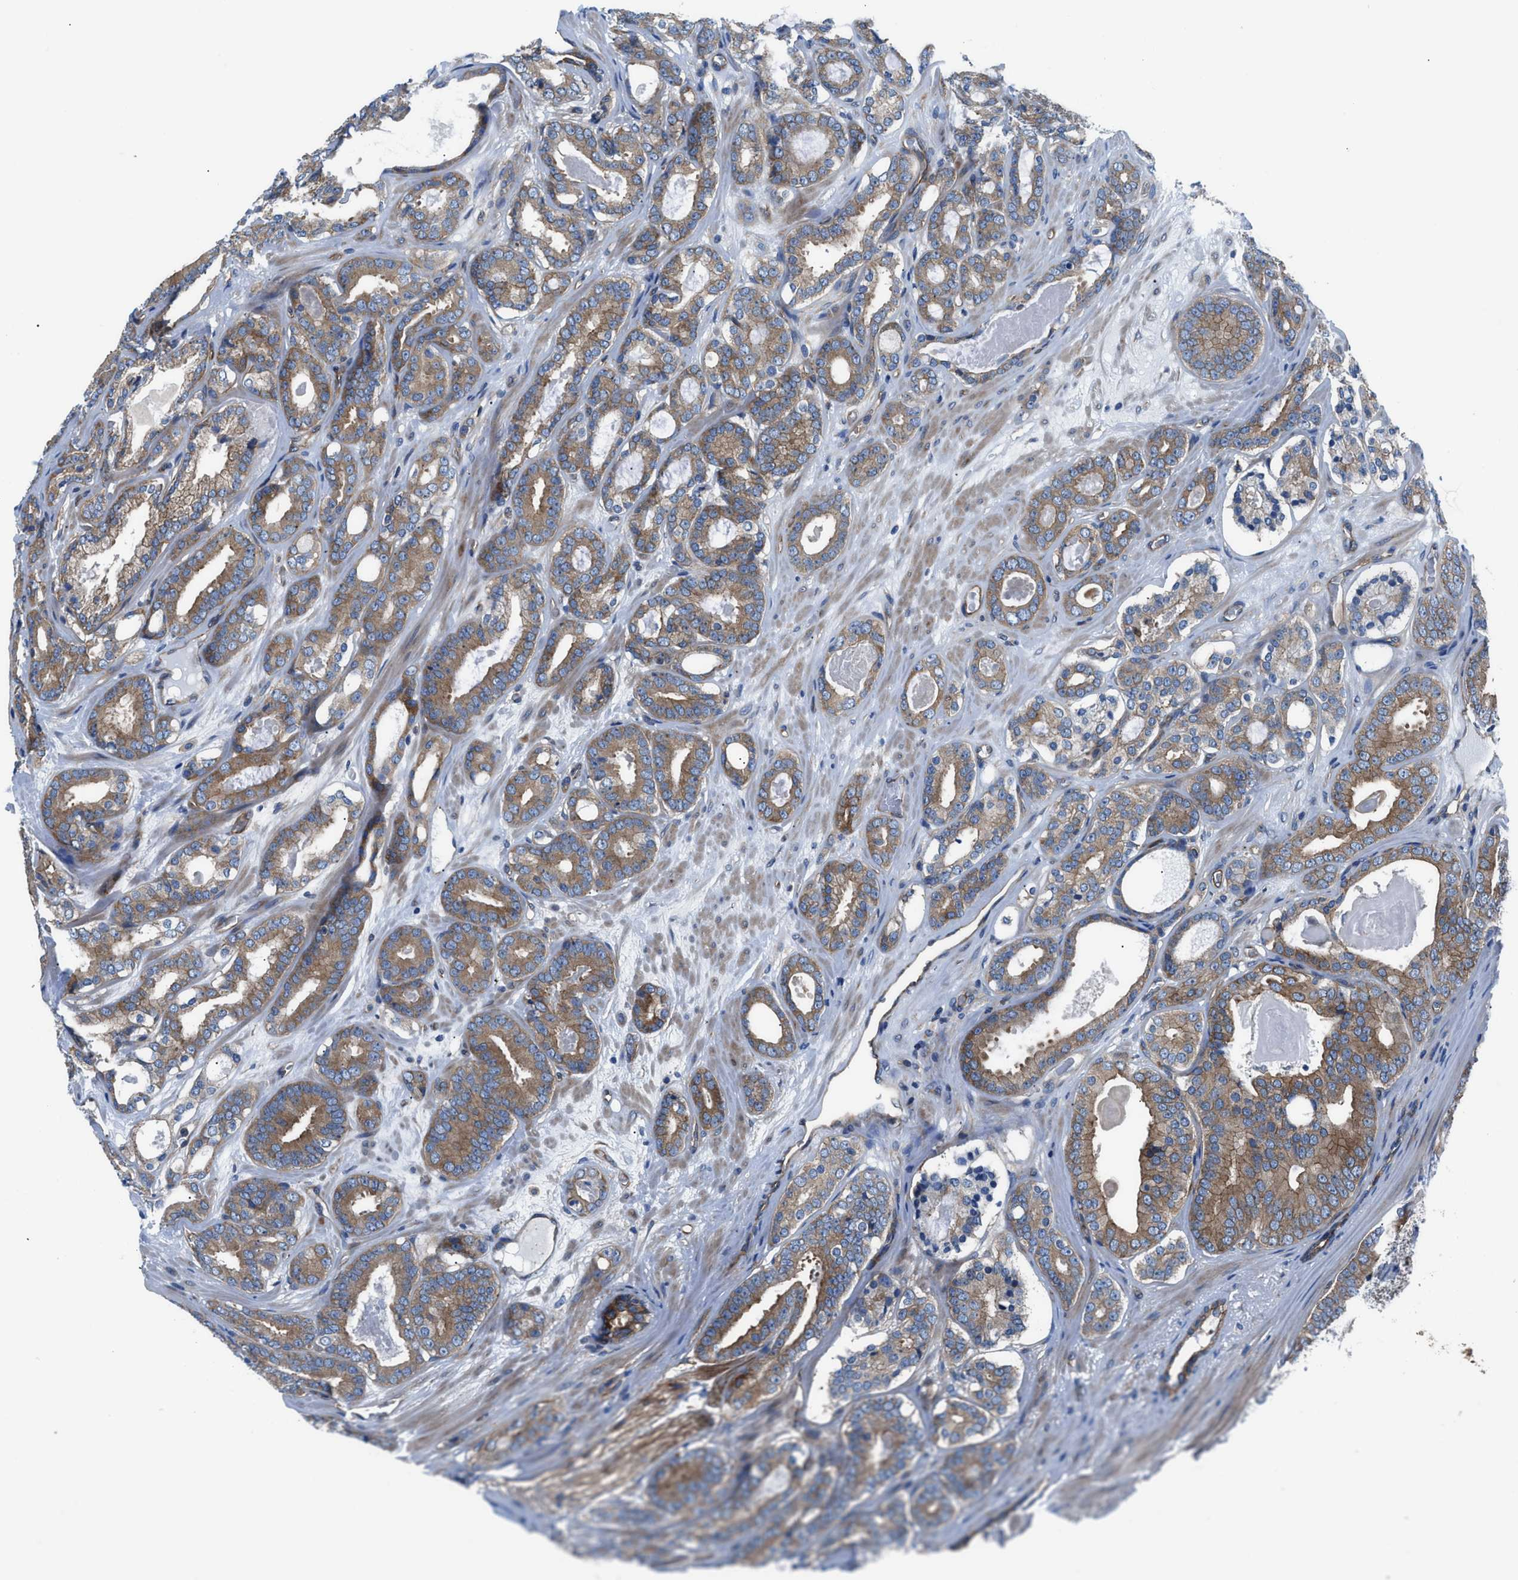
{"staining": {"intensity": "moderate", "quantity": ">75%", "location": "cytoplasmic/membranous"}, "tissue": "prostate cancer", "cell_type": "Tumor cells", "image_type": "cancer", "snomed": [{"axis": "morphology", "description": "Adenocarcinoma, High grade"}, {"axis": "topography", "description": "Prostate"}], "caption": "The image demonstrates a brown stain indicating the presence of a protein in the cytoplasmic/membranous of tumor cells in adenocarcinoma (high-grade) (prostate).", "gene": "TRIP4", "patient": {"sex": "male", "age": 60}}